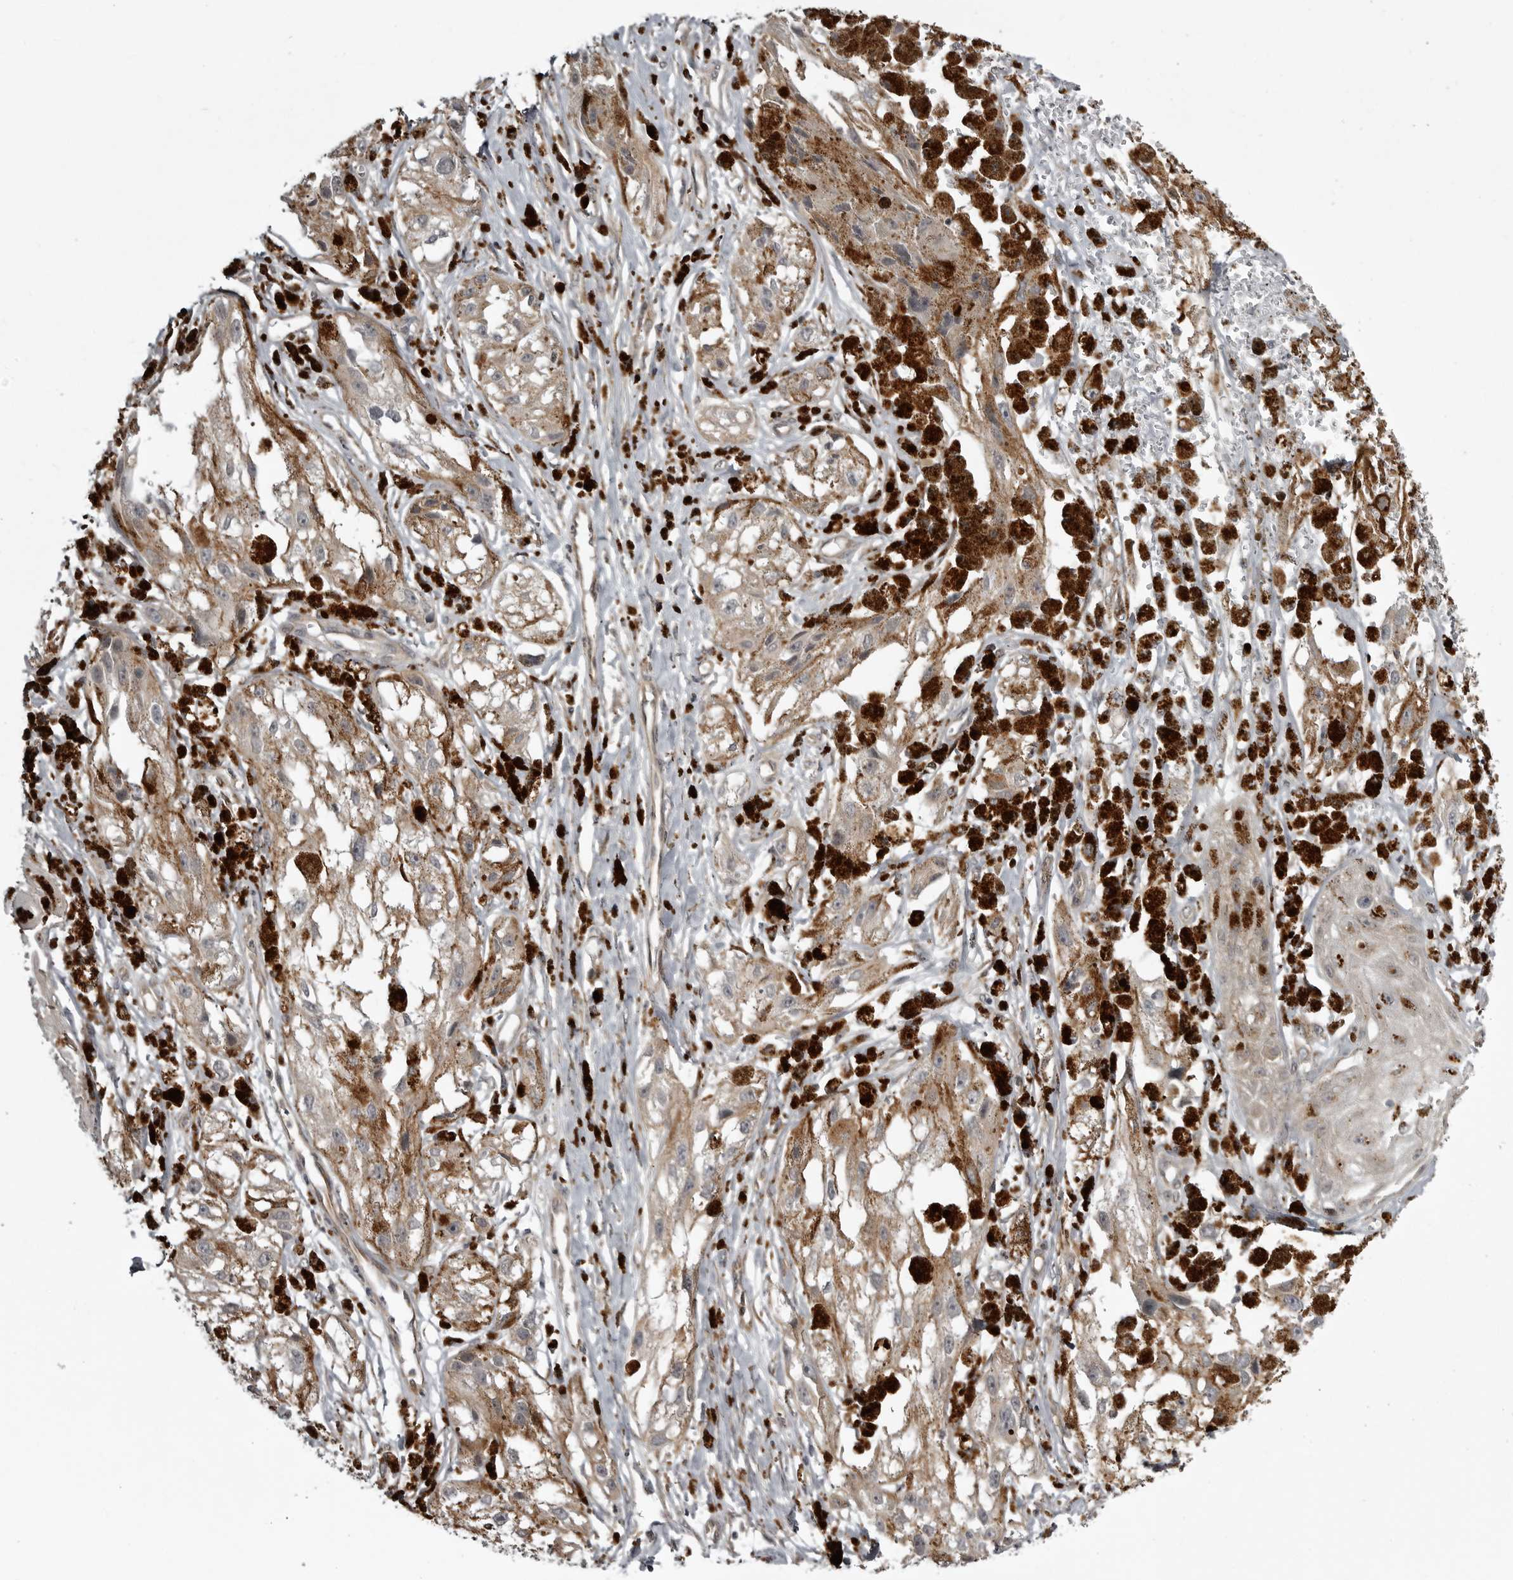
{"staining": {"intensity": "negative", "quantity": "none", "location": "none"}, "tissue": "melanoma", "cell_type": "Tumor cells", "image_type": "cancer", "snomed": [{"axis": "morphology", "description": "Malignant melanoma, NOS"}, {"axis": "topography", "description": "Skin"}], "caption": "This is a micrograph of immunohistochemistry (IHC) staining of malignant melanoma, which shows no positivity in tumor cells.", "gene": "SNX16", "patient": {"sex": "male", "age": 88}}